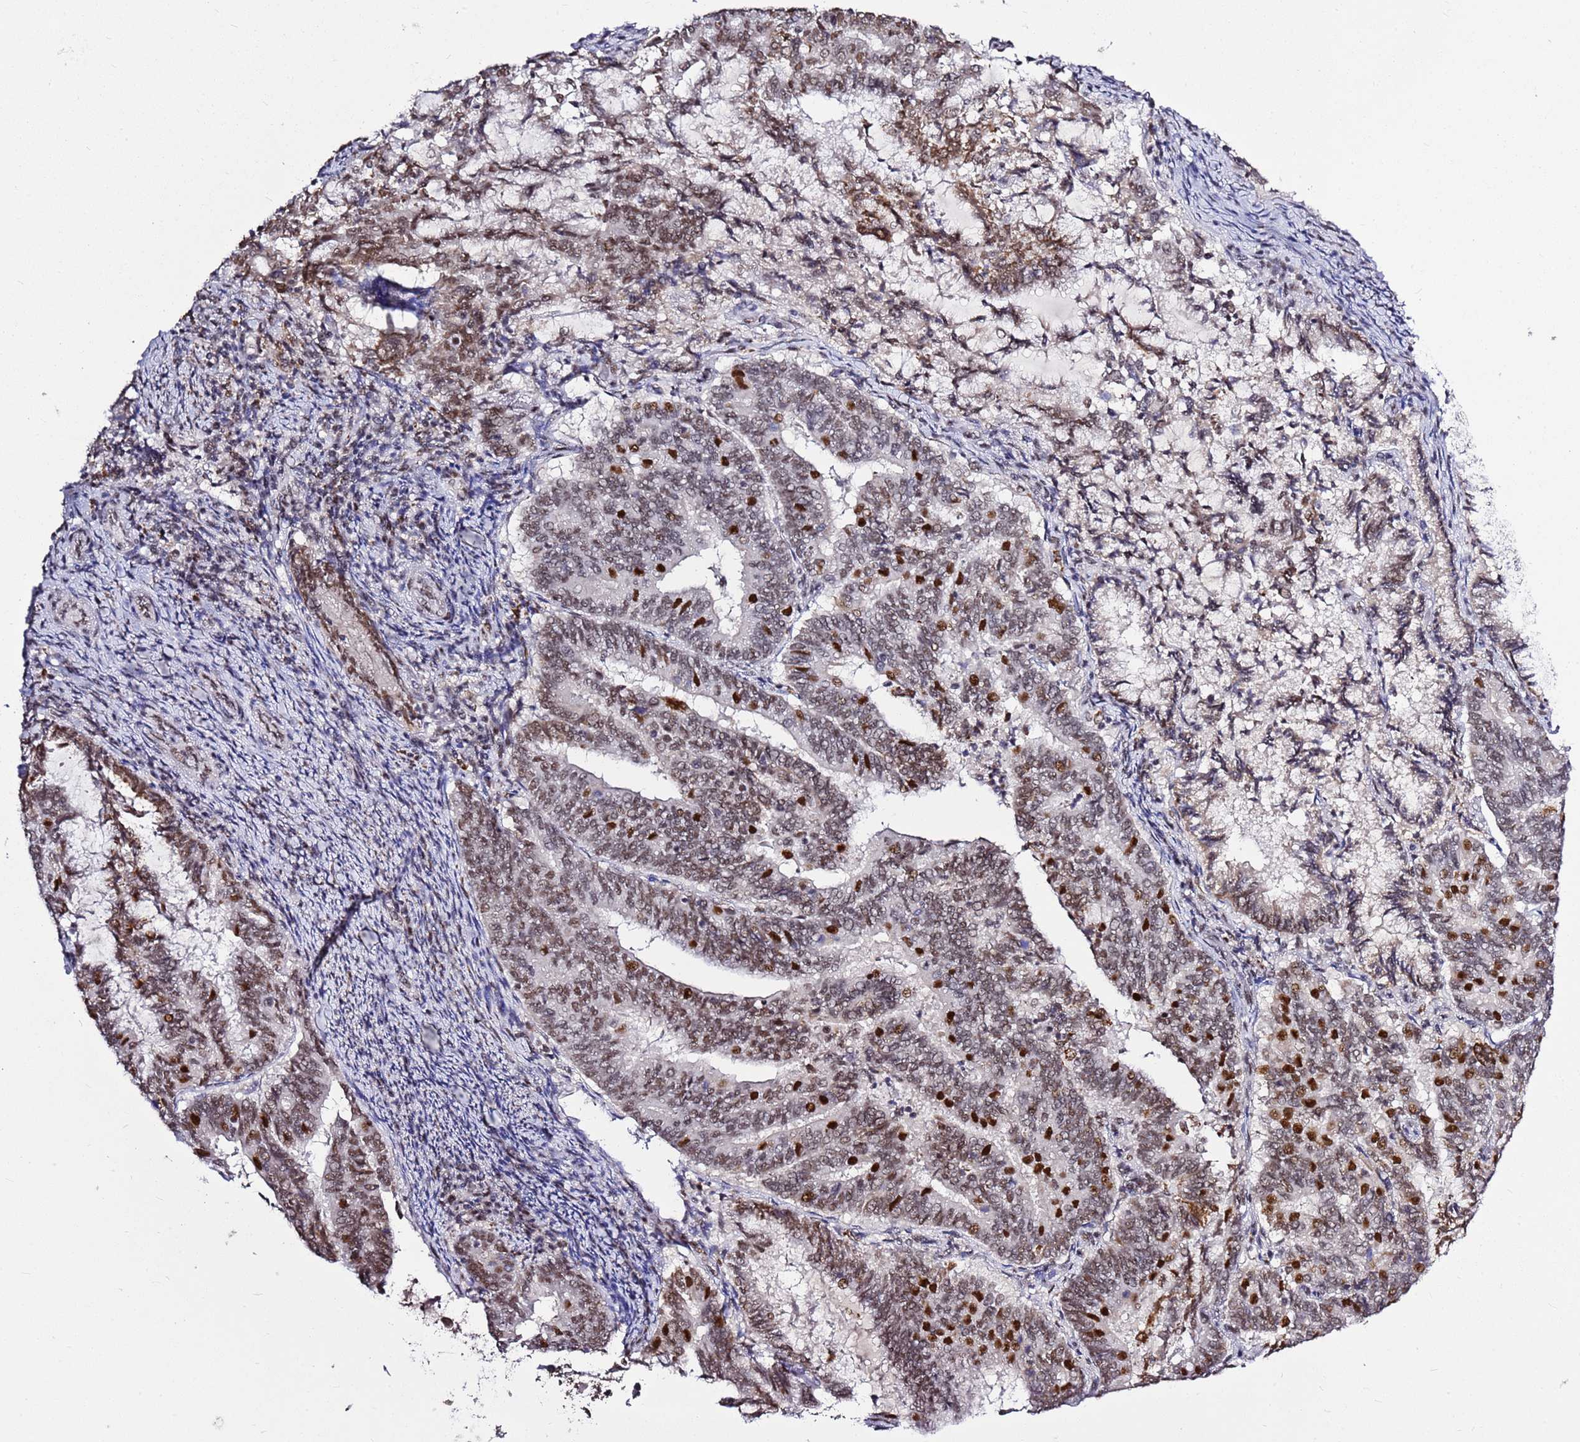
{"staining": {"intensity": "moderate", "quantity": "25%-75%", "location": "nuclear"}, "tissue": "endometrial cancer", "cell_type": "Tumor cells", "image_type": "cancer", "snomed": [{"axis": "morphology", "description": "Adenocarcinoma, NOS"}, {"axis": "topography", "description": "Endometrium"}], "caption": "An image showing moderate nuclear staining in approximately 25%-75% of tumor cells in endometrial cancer (adenocarcinoma), as visualized by brown immunohistochemical staining.", "gene": "AKAP8L", "patient": {"sex": "female", "age": 80}}